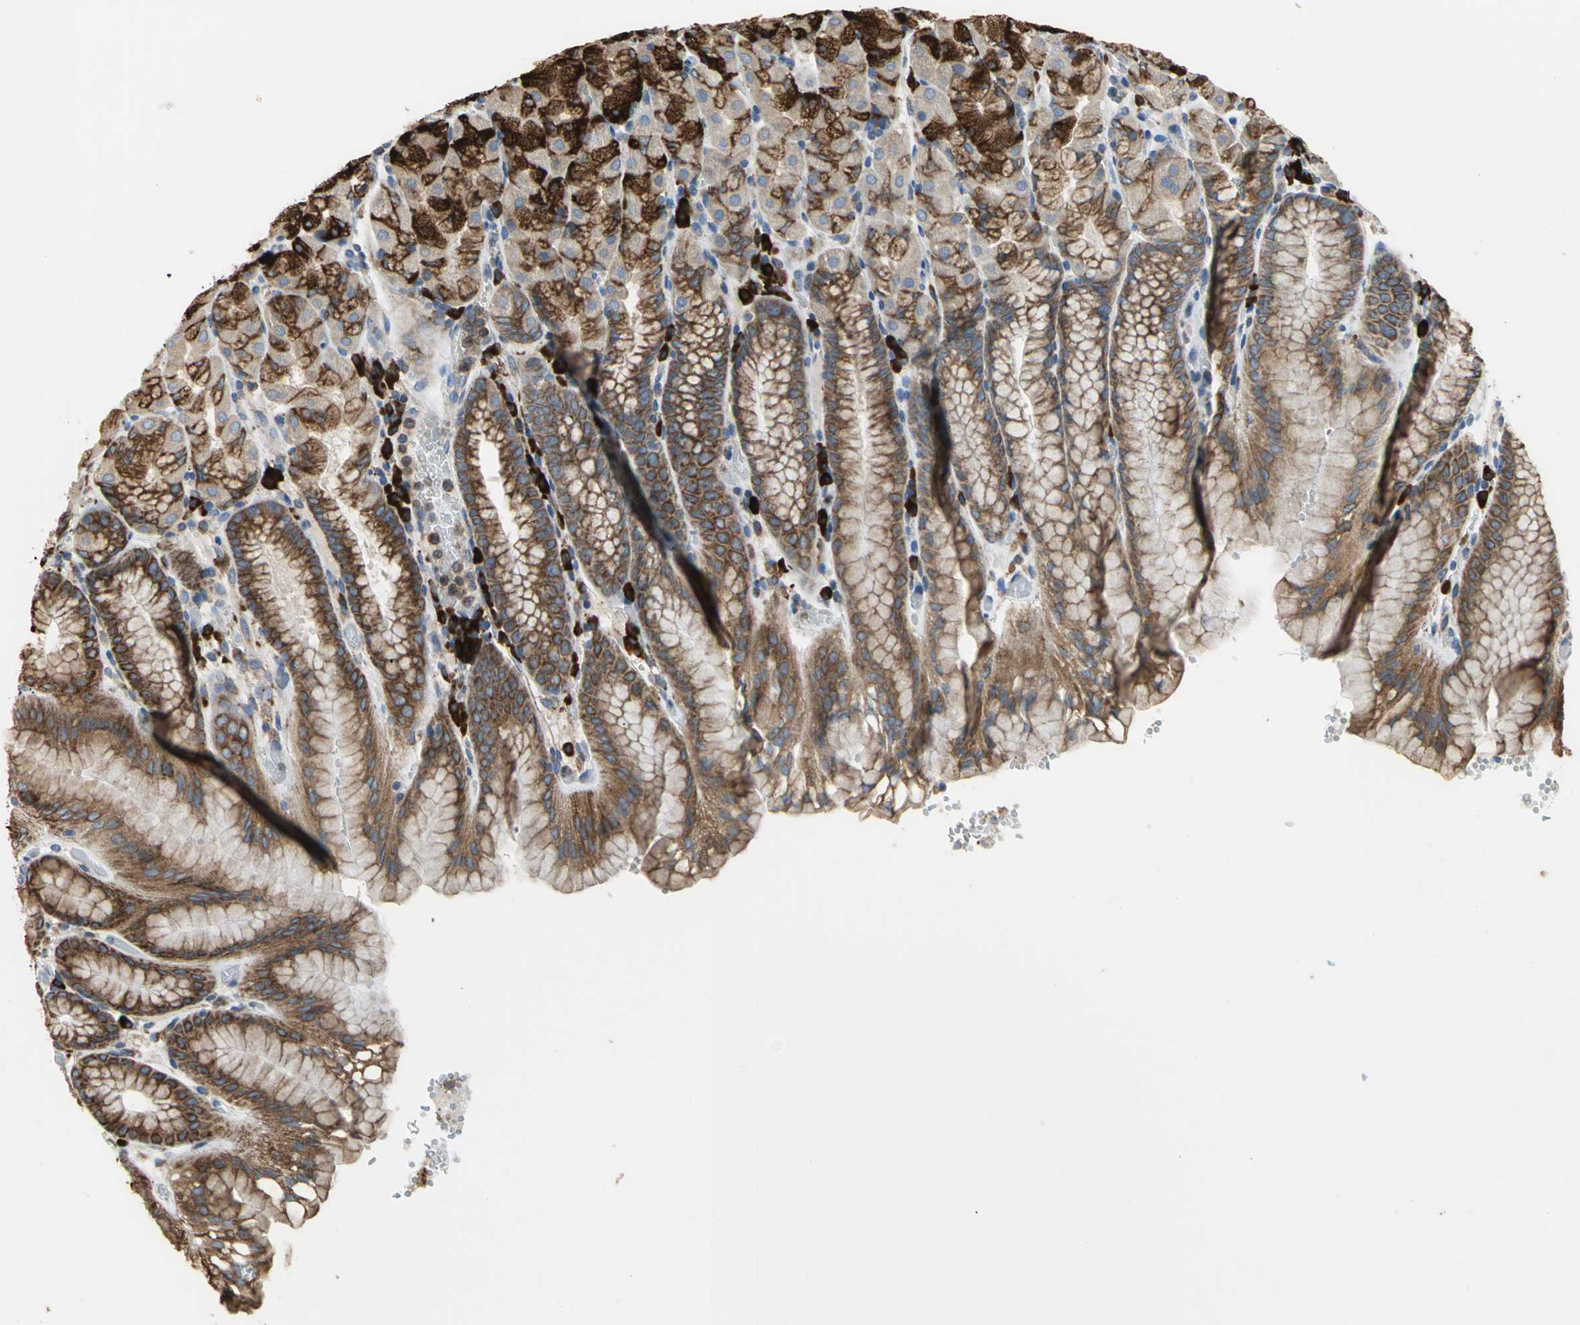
{"staining": {"intensity": "strong", "quantity": ">75%", "location": "cytoplasmic/membranous"}, "tissue": "stomach", "cell_type": "Glandular cells", "image_type": "normal", "snomed": [{"axis": "morphology", "description": "Normal tissue, NOS"}, {"axis": "topography", "description": "Stomach, upper"}, {"axis": "topography", "description": "Stomach"}], "caption": "Glandular cells show high levels of strong cytoplasmic/membranous expression in approximately >75% of cells in normal human stomach. The protein of interest is stained brown, and the nuclei are stained in blue (DAB (3,3'-diaminobenzidine) IHC with brightfield microscopy, high magnification).", "gene": "SDF2L1", "patient": {"sex": "male", "age": 76}}